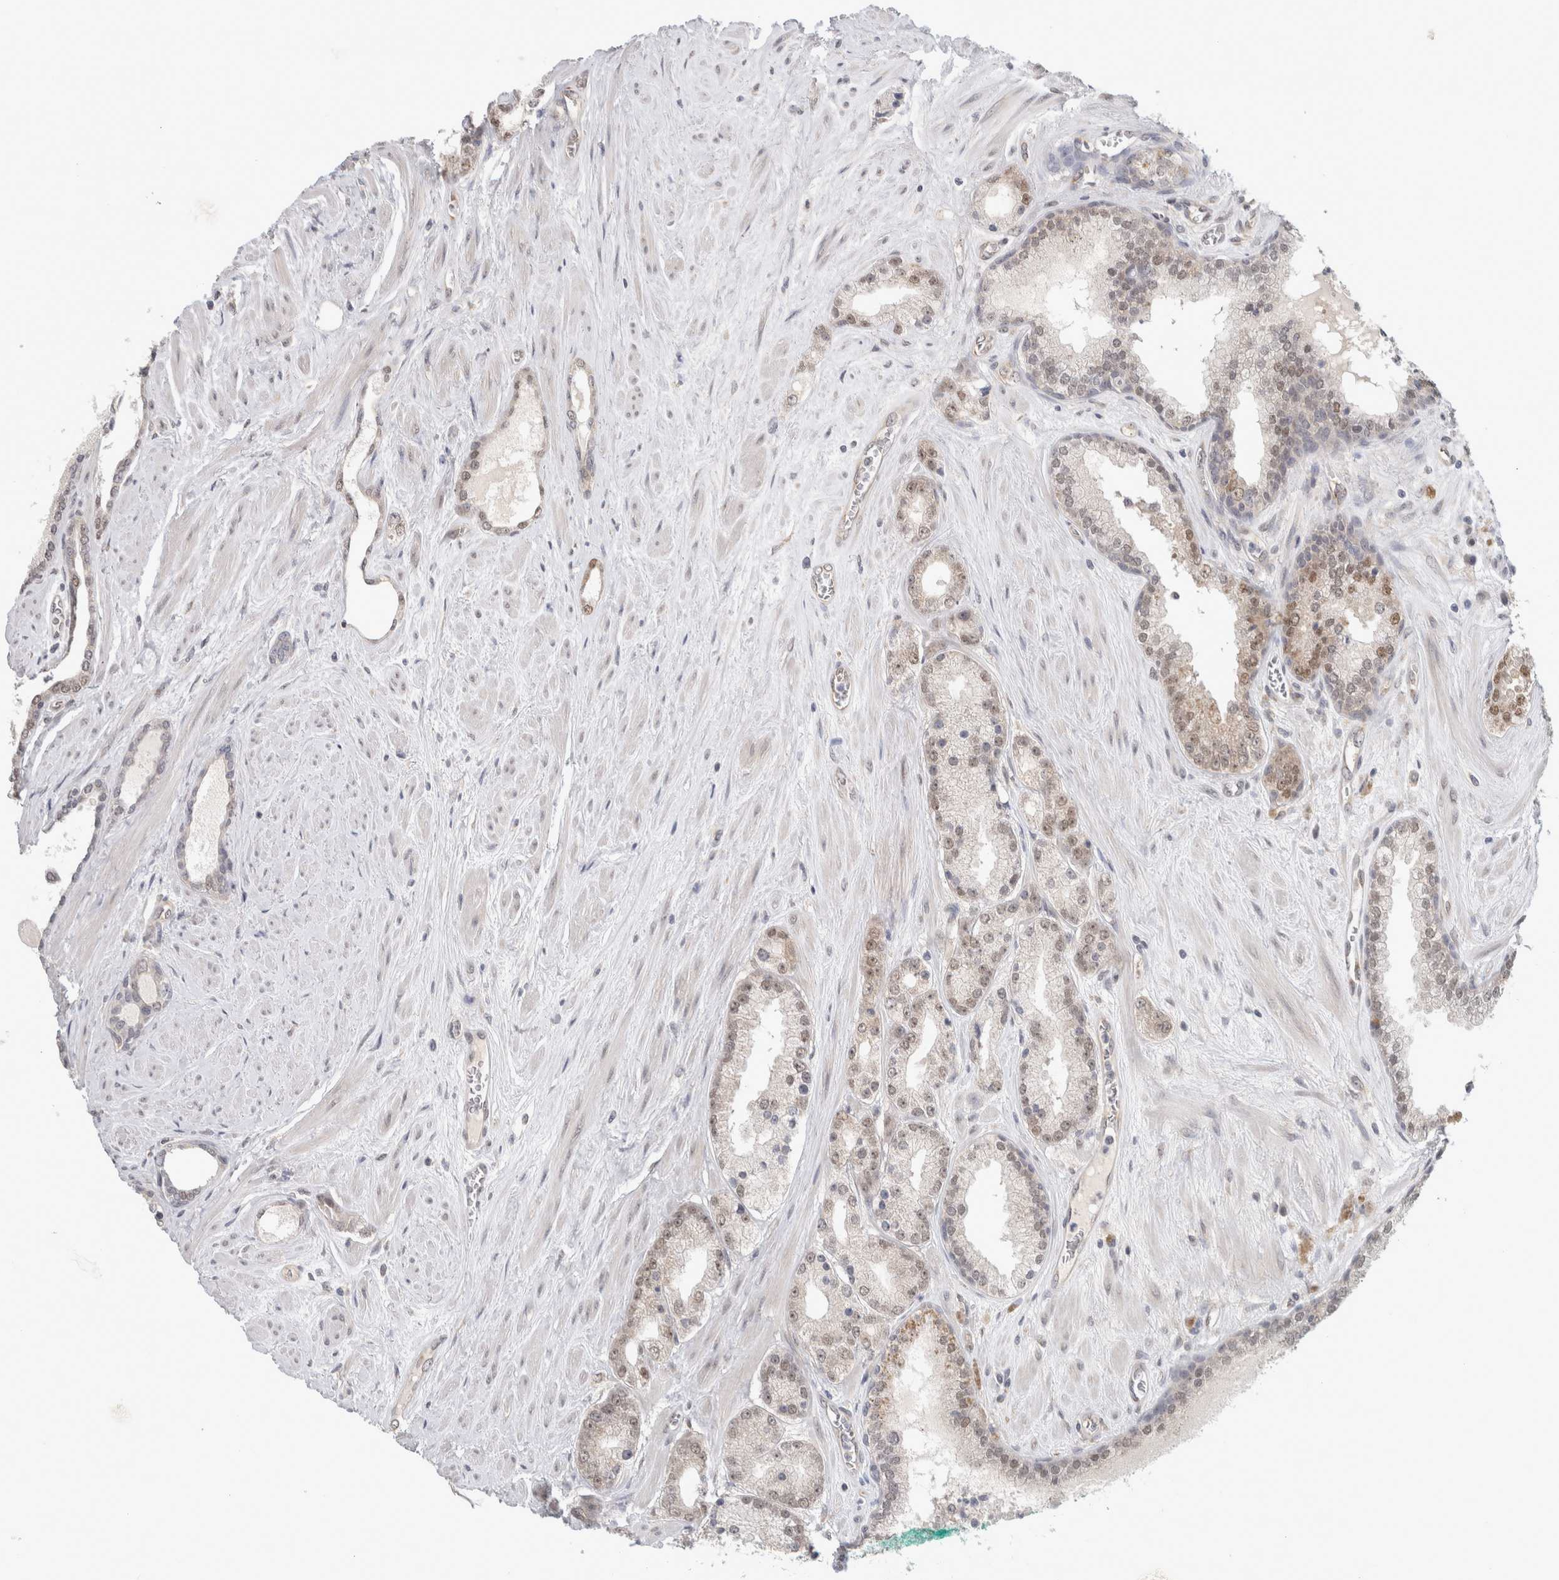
{"staining": {"intensity": "weak", "quantity": "<25%", "location": "nuclear"}, "tissue": "prostate cancer", "cell_type": "Tumor cells", "image_type": "cancer", "snomed": [{"axis": "morphology", "description": "Adenocarcinoma, Low grade"}, {"axis": "topography", "description": "Prostate"}], "caption": "The photomicrograph demonstrates no staining of tumor cells in prostate cancer. (DAB (3,3'-diaminobenzidine) IHC with hematoxylin counter stain).", "gene": "EIF4G3", "patient": {"sex": "male", "age": 62}}